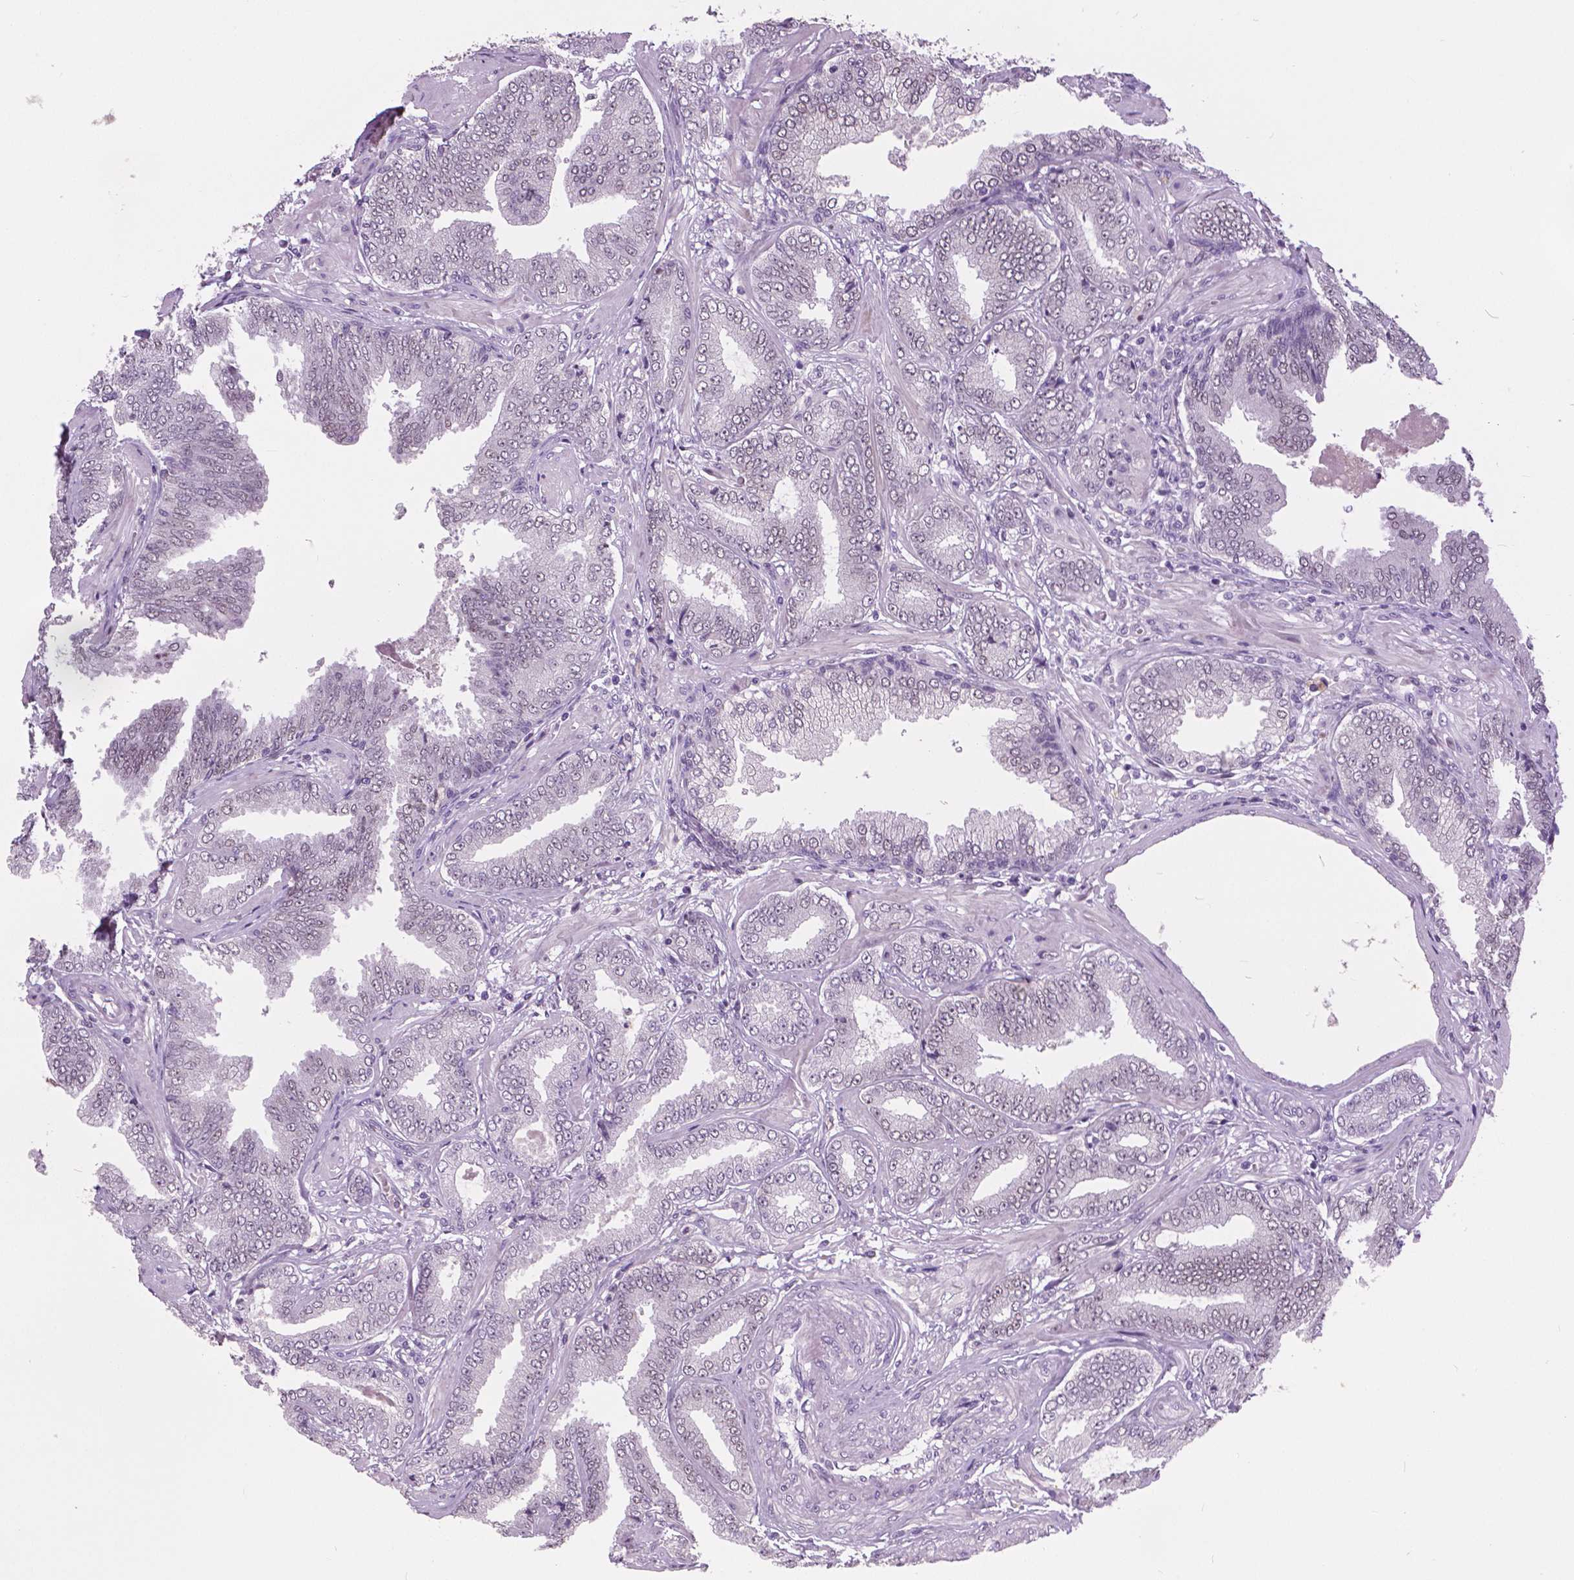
{"staining": {"intensity": "weak", "quantity": "25%-75%", "location": "nuclear"}, "tissue": "prostate cancer", "cell_type": "Tumor cells", "image_type": "cancer", "snomed": [{"axis": "morphology", "description": "Adenocarcinoma, Low grade"}, {"axis": "topography", "description": "Prostate"}], "caption": "Immunohistochemical staining of human low-grade adenocarcinoma (prostate) demonstrates low levels of weak nuclear protein positivity in about 25%-75% of tumor cells.", "gene": "FOXA1", "patient": {"sex": "male", "age": 55}}